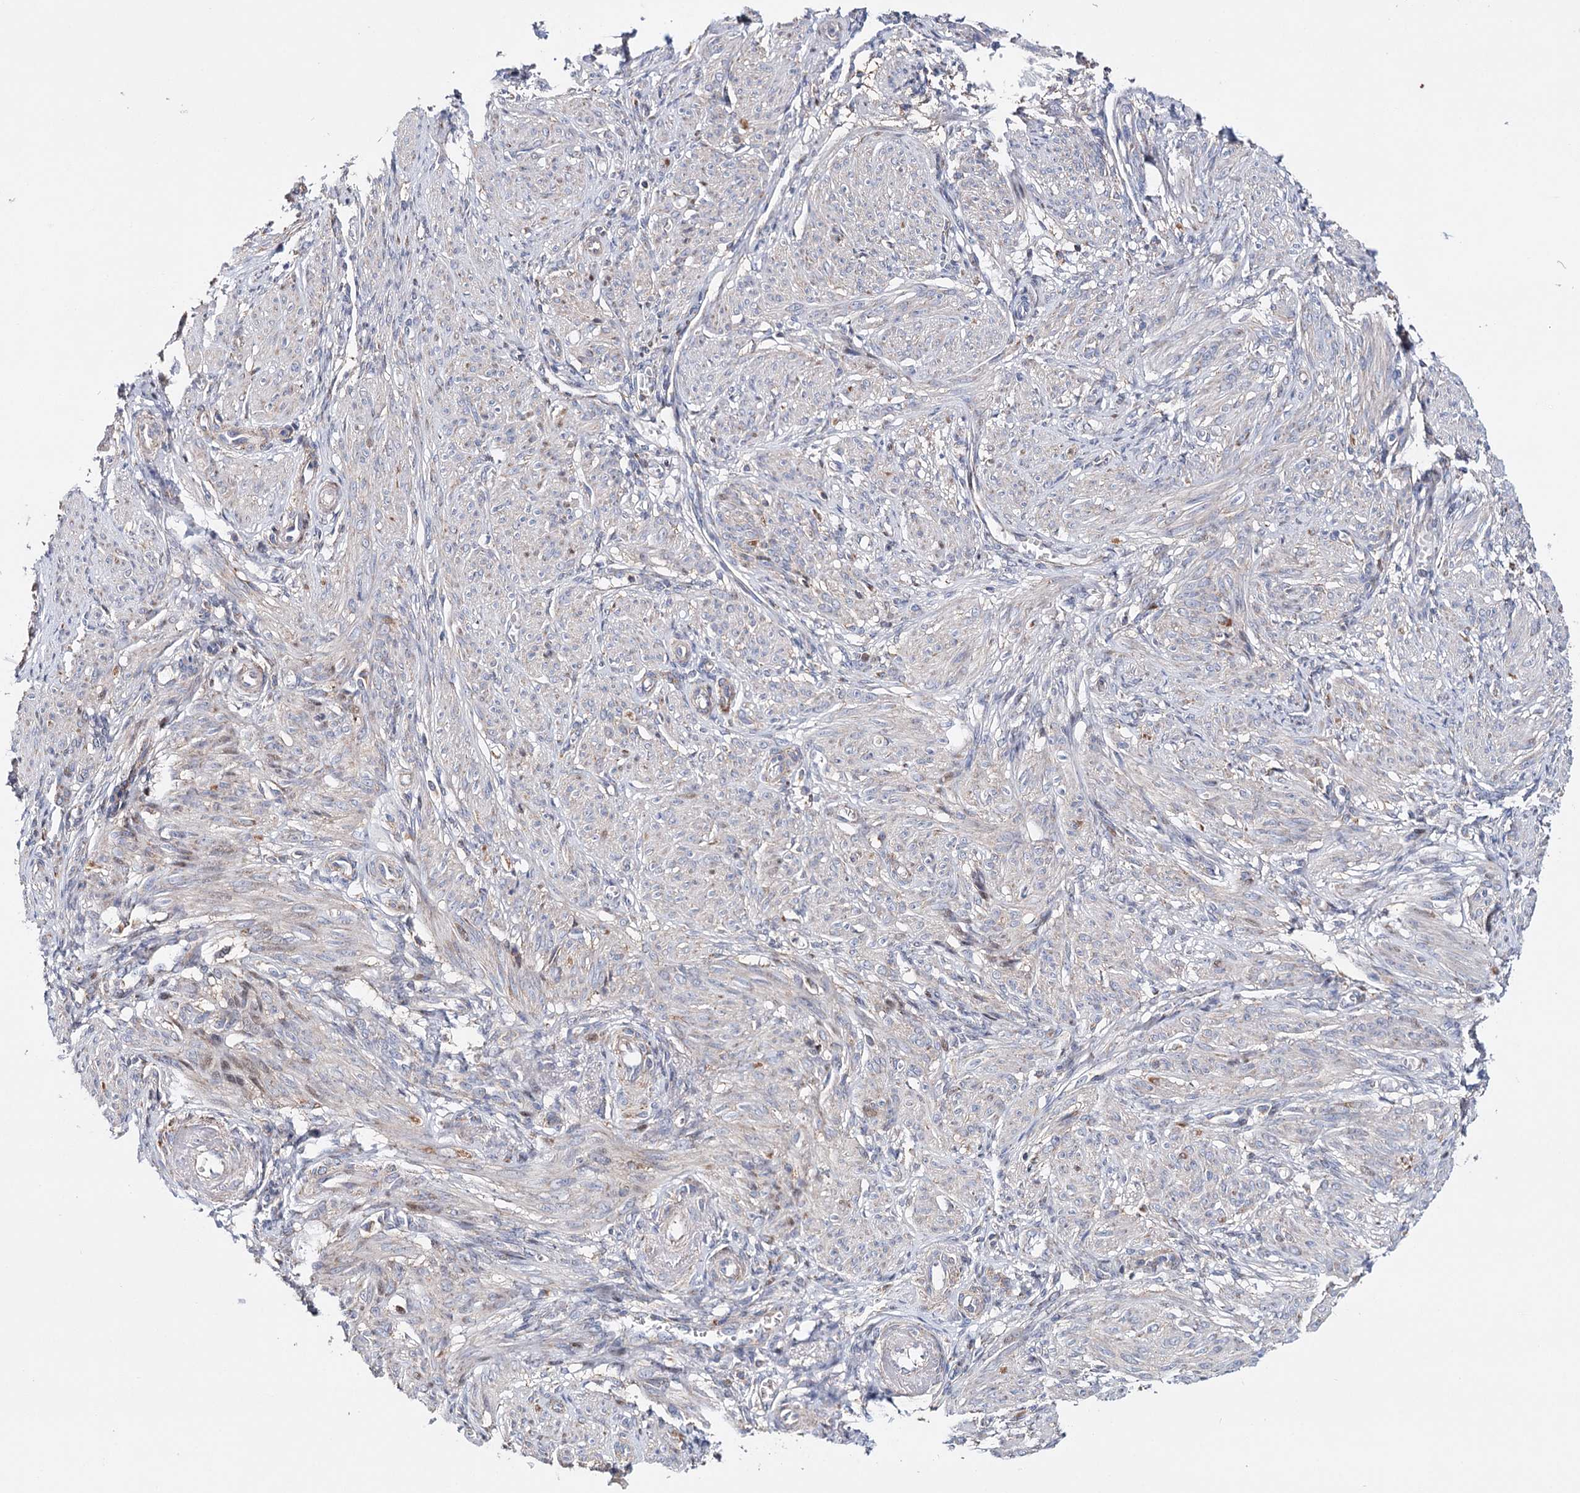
{"staining": {"intensity": "weak", "quantity": "25%-75%", "location": "cytoplasmic/membranous"}, "tissue": "smooth muscle", "cell_type": "Smooth muscle cells", "image_type": "normal", "snomed": [{"axis": "morphology", "description": "Normal tissue, NOS"}, {"axis": "topography", "description": "Smooth muscle"}], "caption": "A brown stain highlights weak cytoplasmic/membranous expression of a protein in smooth muscle cells of normal smooth muscle. The staining was performed using DAB to visualize the protein expression in brown, while the nuclei were stained in blue with hematoxylin (Magnification: 20x).", "gene": "CFAP46", "patient": {"sex": "female", "age": 39}}